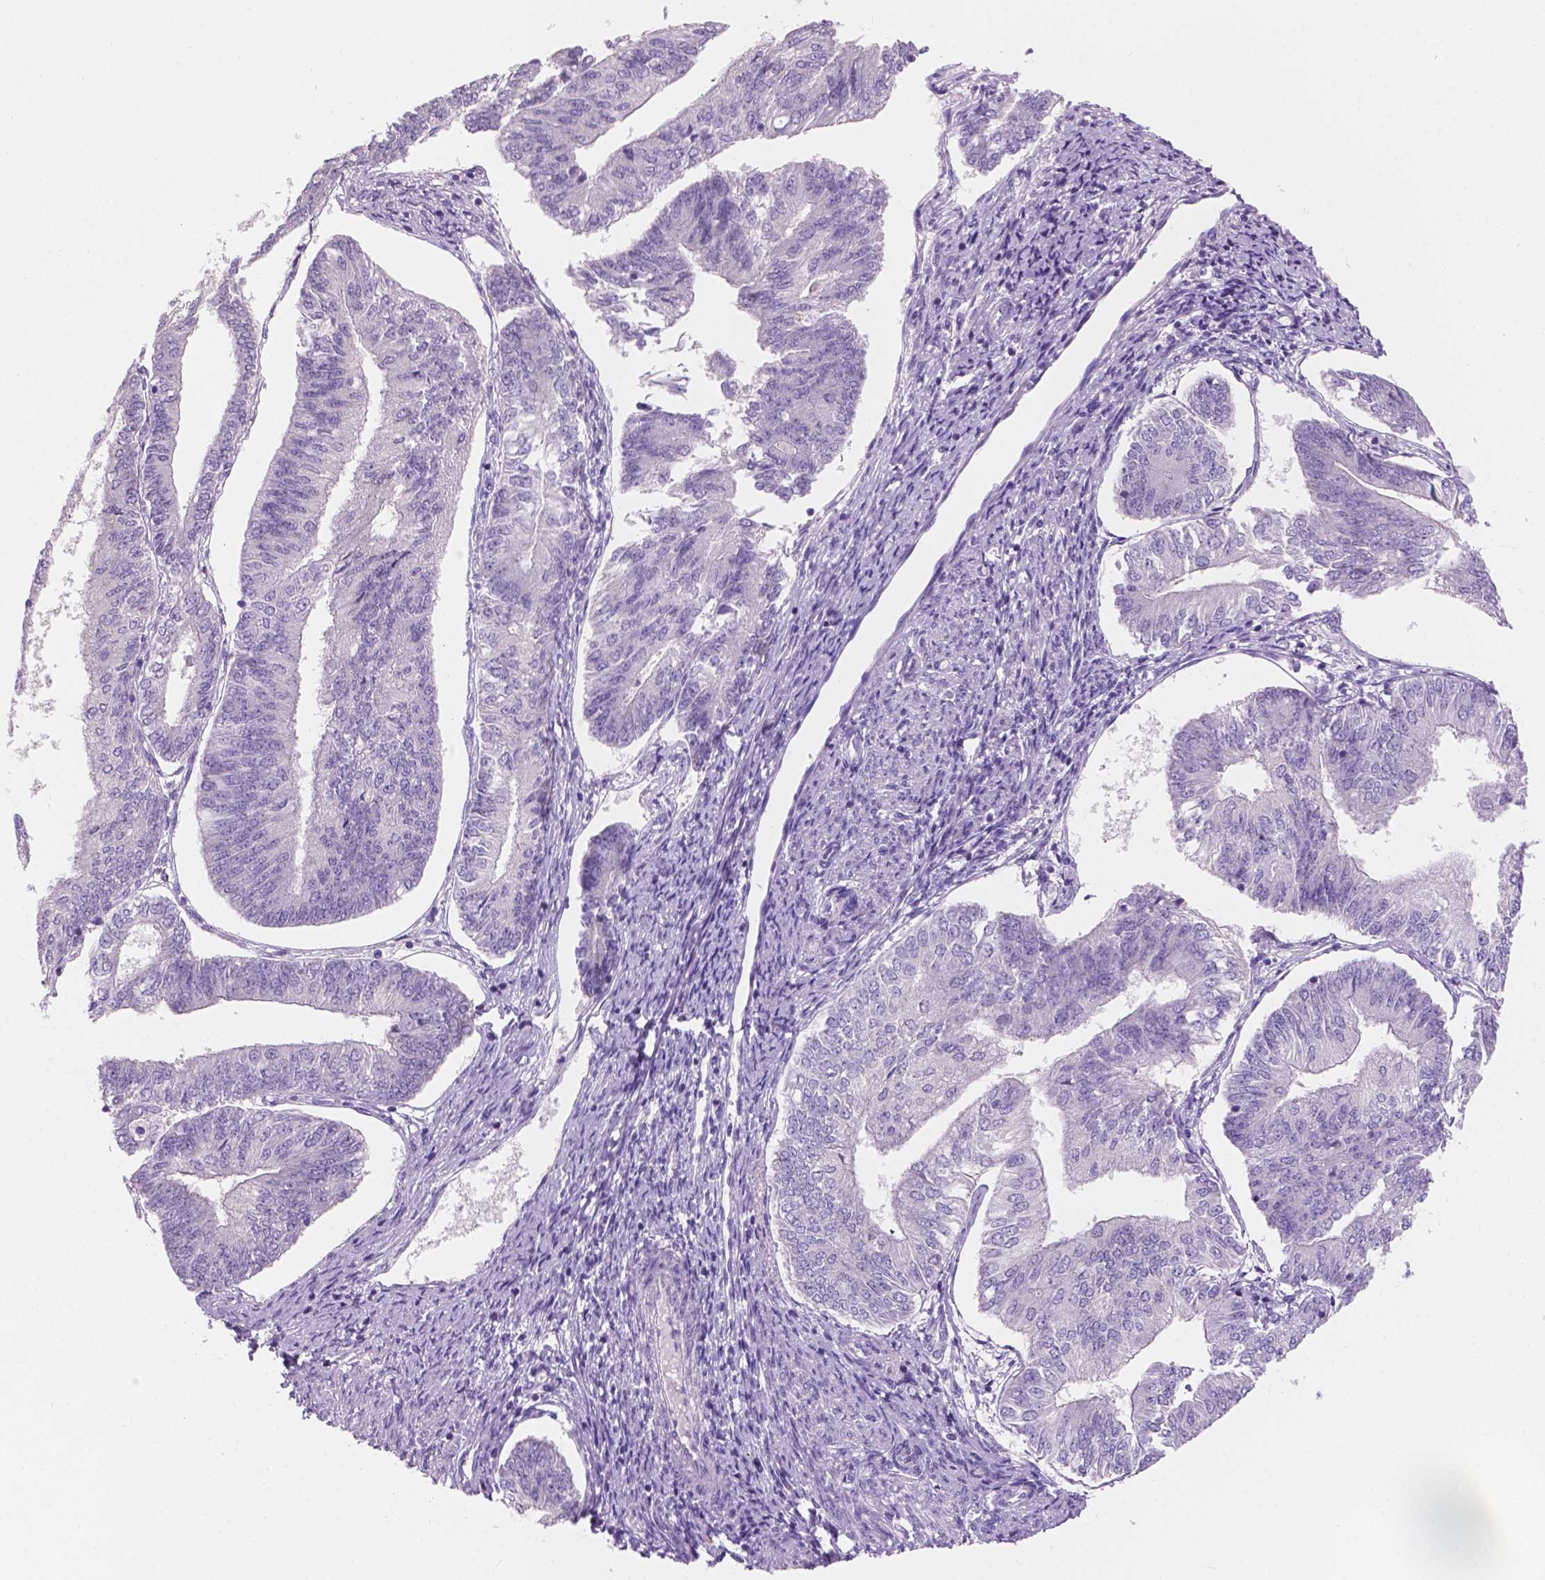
{"staining": {"intensity": "negative", "quantity": "none", "location": "none"}, "tissue": "endometrial cancer", "cell_type": "Tumor cells", "image_type": "cancer", "snomed": [{"axis": "morphology", "description": "Adenocarcinoma, NOS"}, {"axis": "topography", "description": "Endometrium"}], "caption": "Endometrial cancer was stained to show a protein in brown. There is no significant expression in tumor cells.", "gene": "SBSN", "patient": {"sex": "female", "age": 58}}